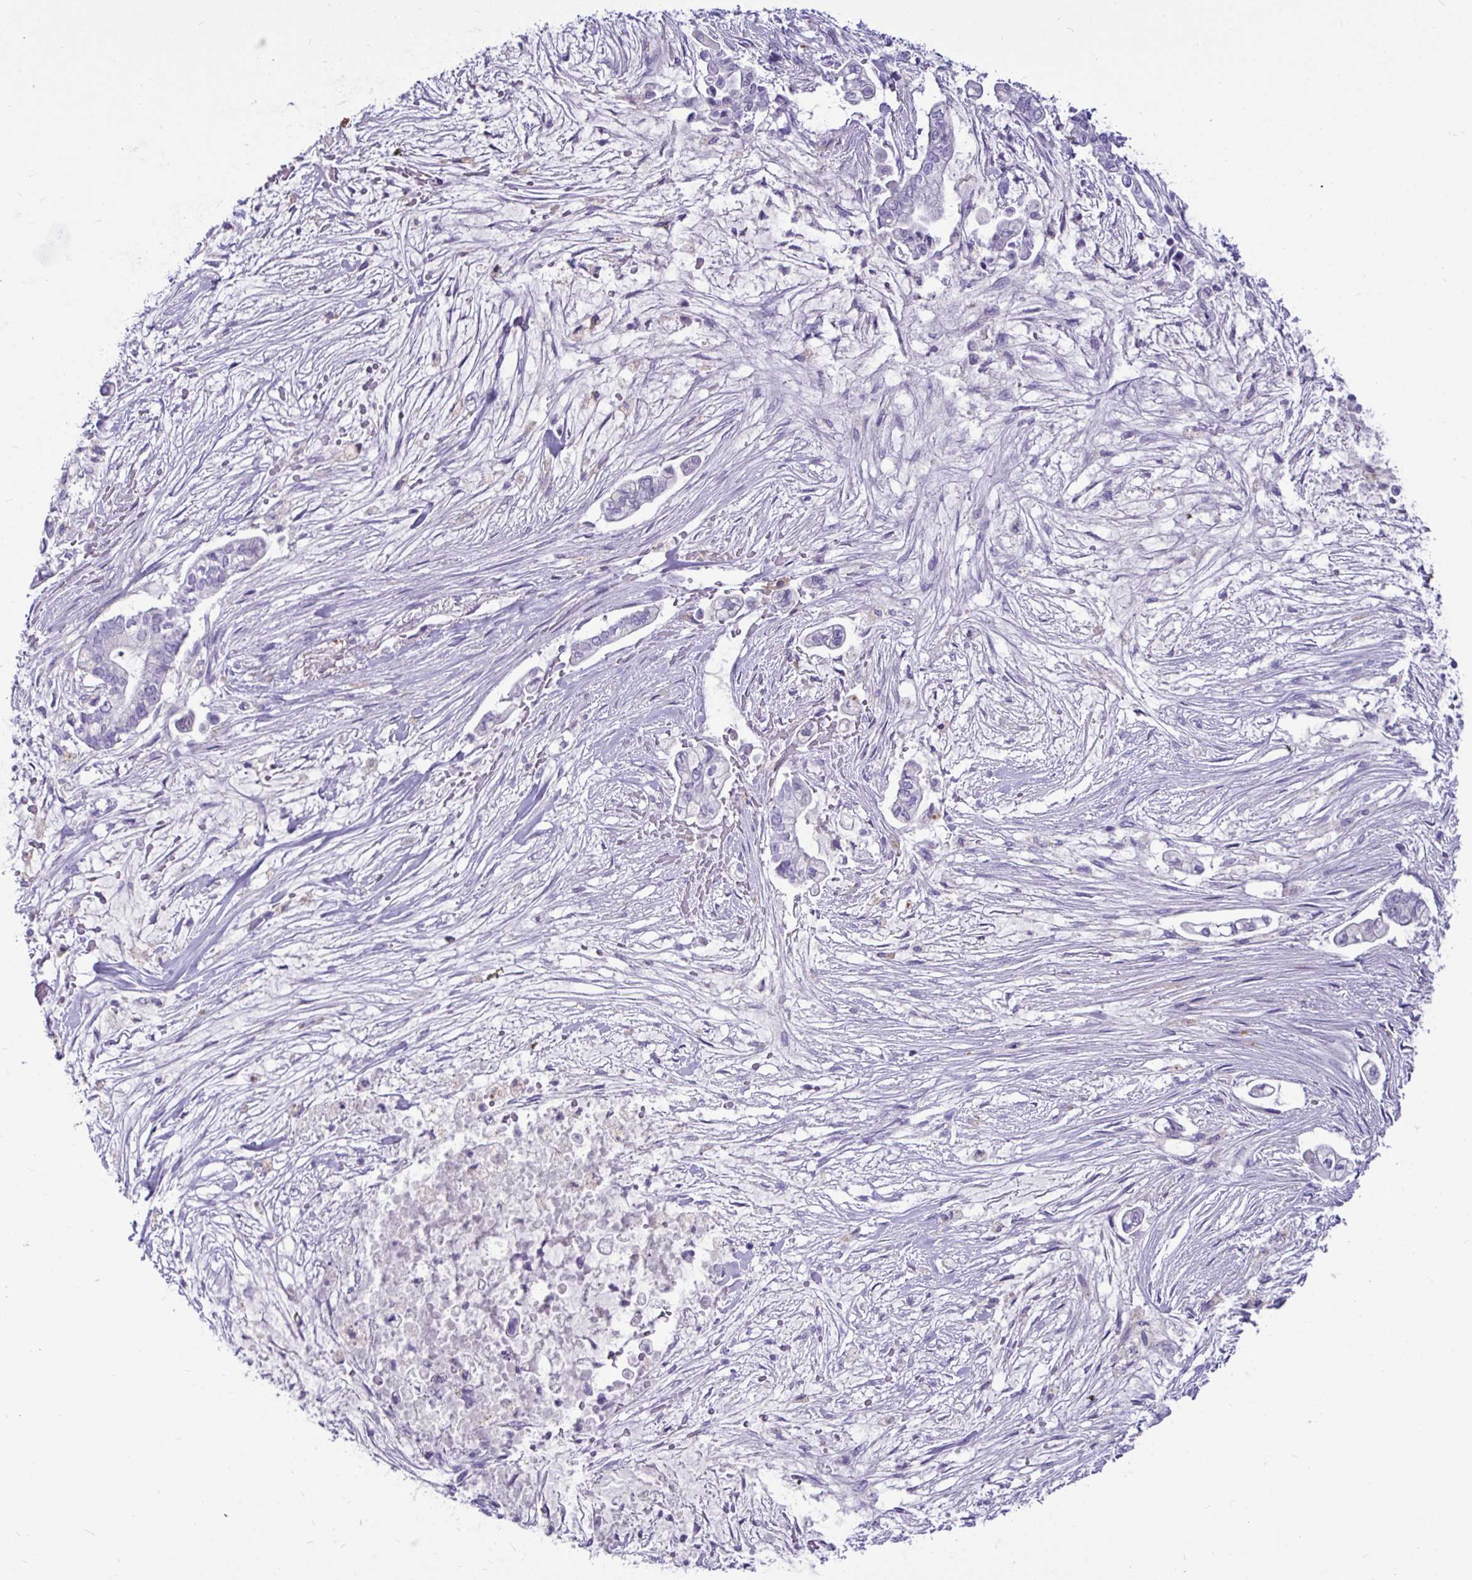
{"staining": {"intensity": "negative", "quantity": "none", "location": "none"}, "tissue": "pancreatic cancer", "cell_type": "Tumor cells", "image_type": "cancer", "snomed": [{"axis": "morphology", "description": "Adenocarcinoma, NOS"}, {"axis": "topography", "description": "Pancreas"}], "caption": "High magnification brightfield microscopy of pancreatic cancer stained with DAB (3,3'-diaminobenzidine) (brown) and counterstained with hematoxylin (blue): tumor cells show no significant positivity.", "gene": "CTSZ", "patient": {"sex": "female", "age": 69}}